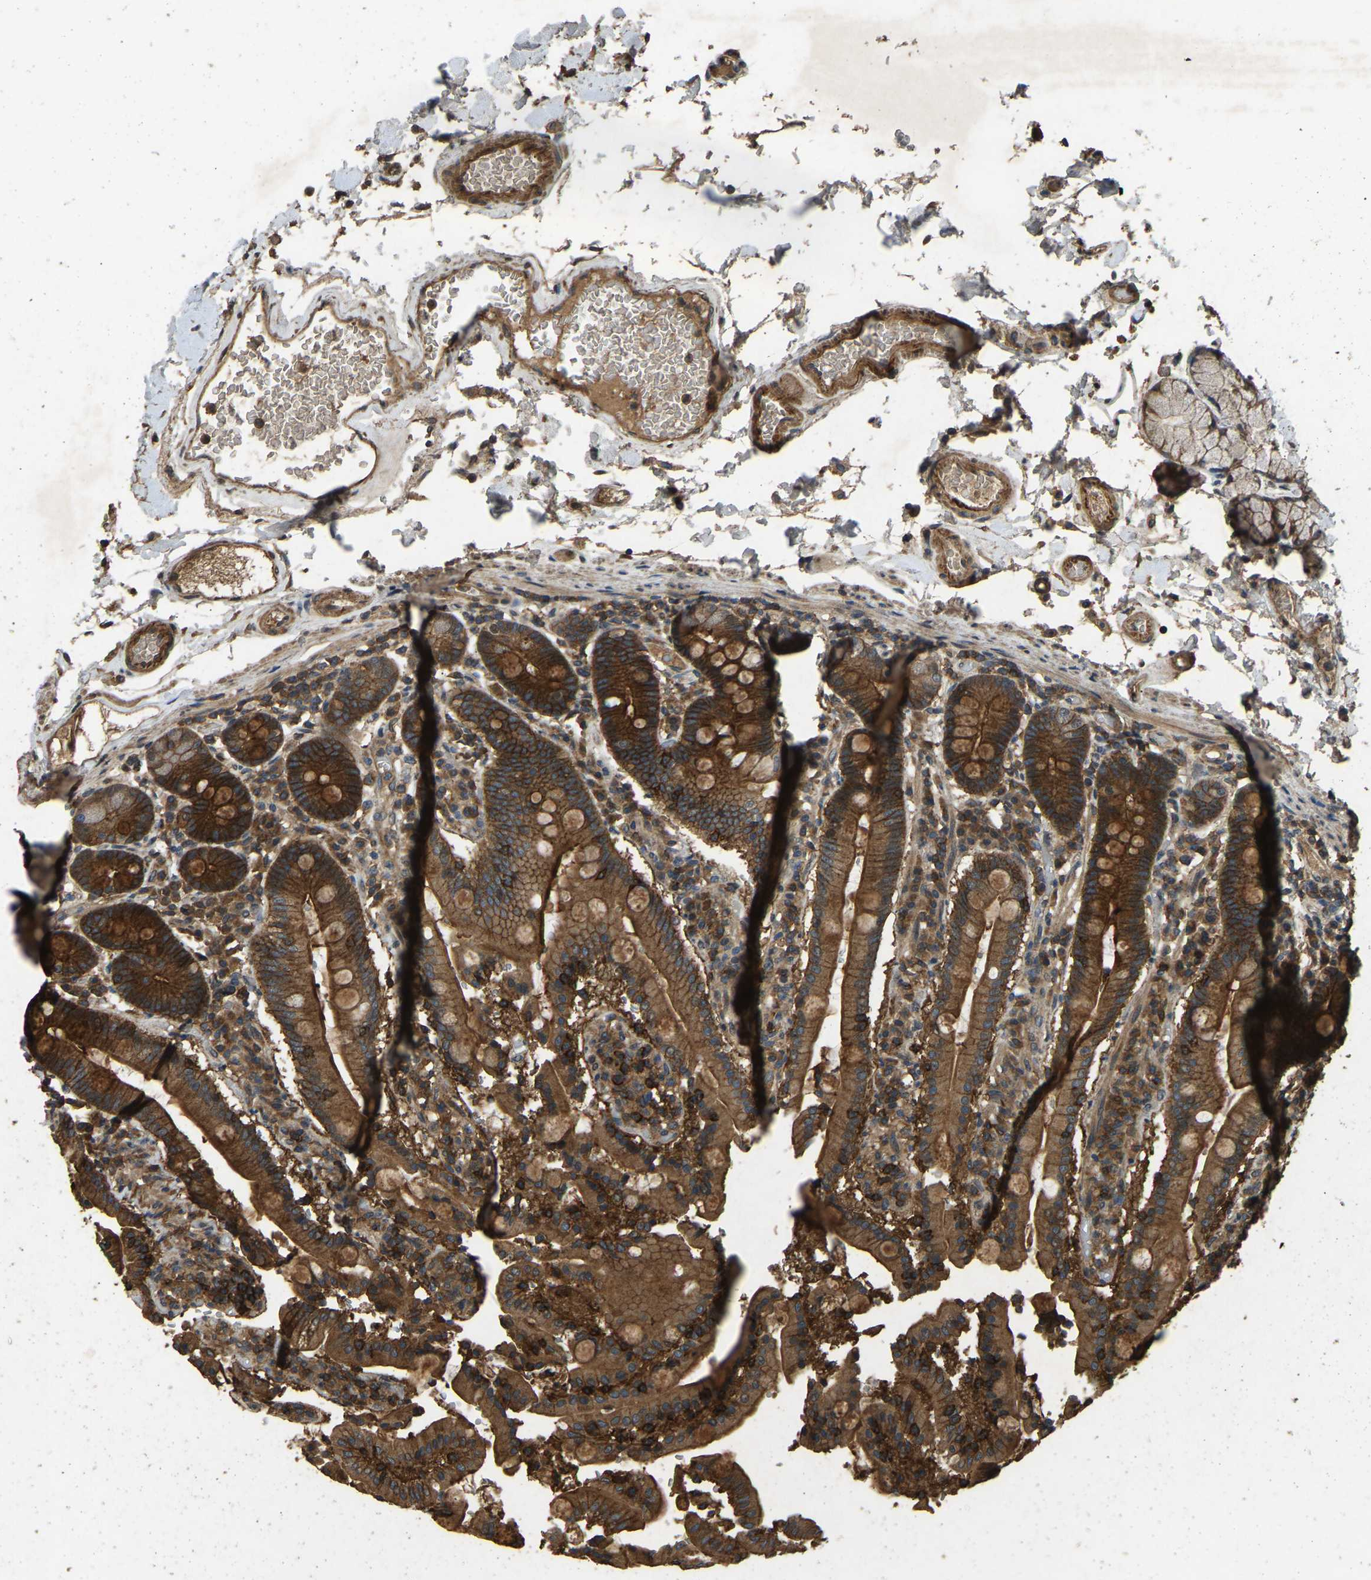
{"staining": {"intensity": "strong", "quantity": ">75%", "location": "cytoplasmic/membranous"}, "tissue": "duodenum", "cell_type": "Glandular cells", "image_type": "normal", "snomed": [{"axis": "morphology", "description": "Normal tissue, NOS"}, {"axis": "topography", "description": "Small intestine, NOS"}], "caption": "An image of human duodenum stained for a protein displays strong cytoplasmic/membranous brown staining in glandular cells.", "gene": "ATP8B1", "patient": {"sex": "female", "age": 71}}